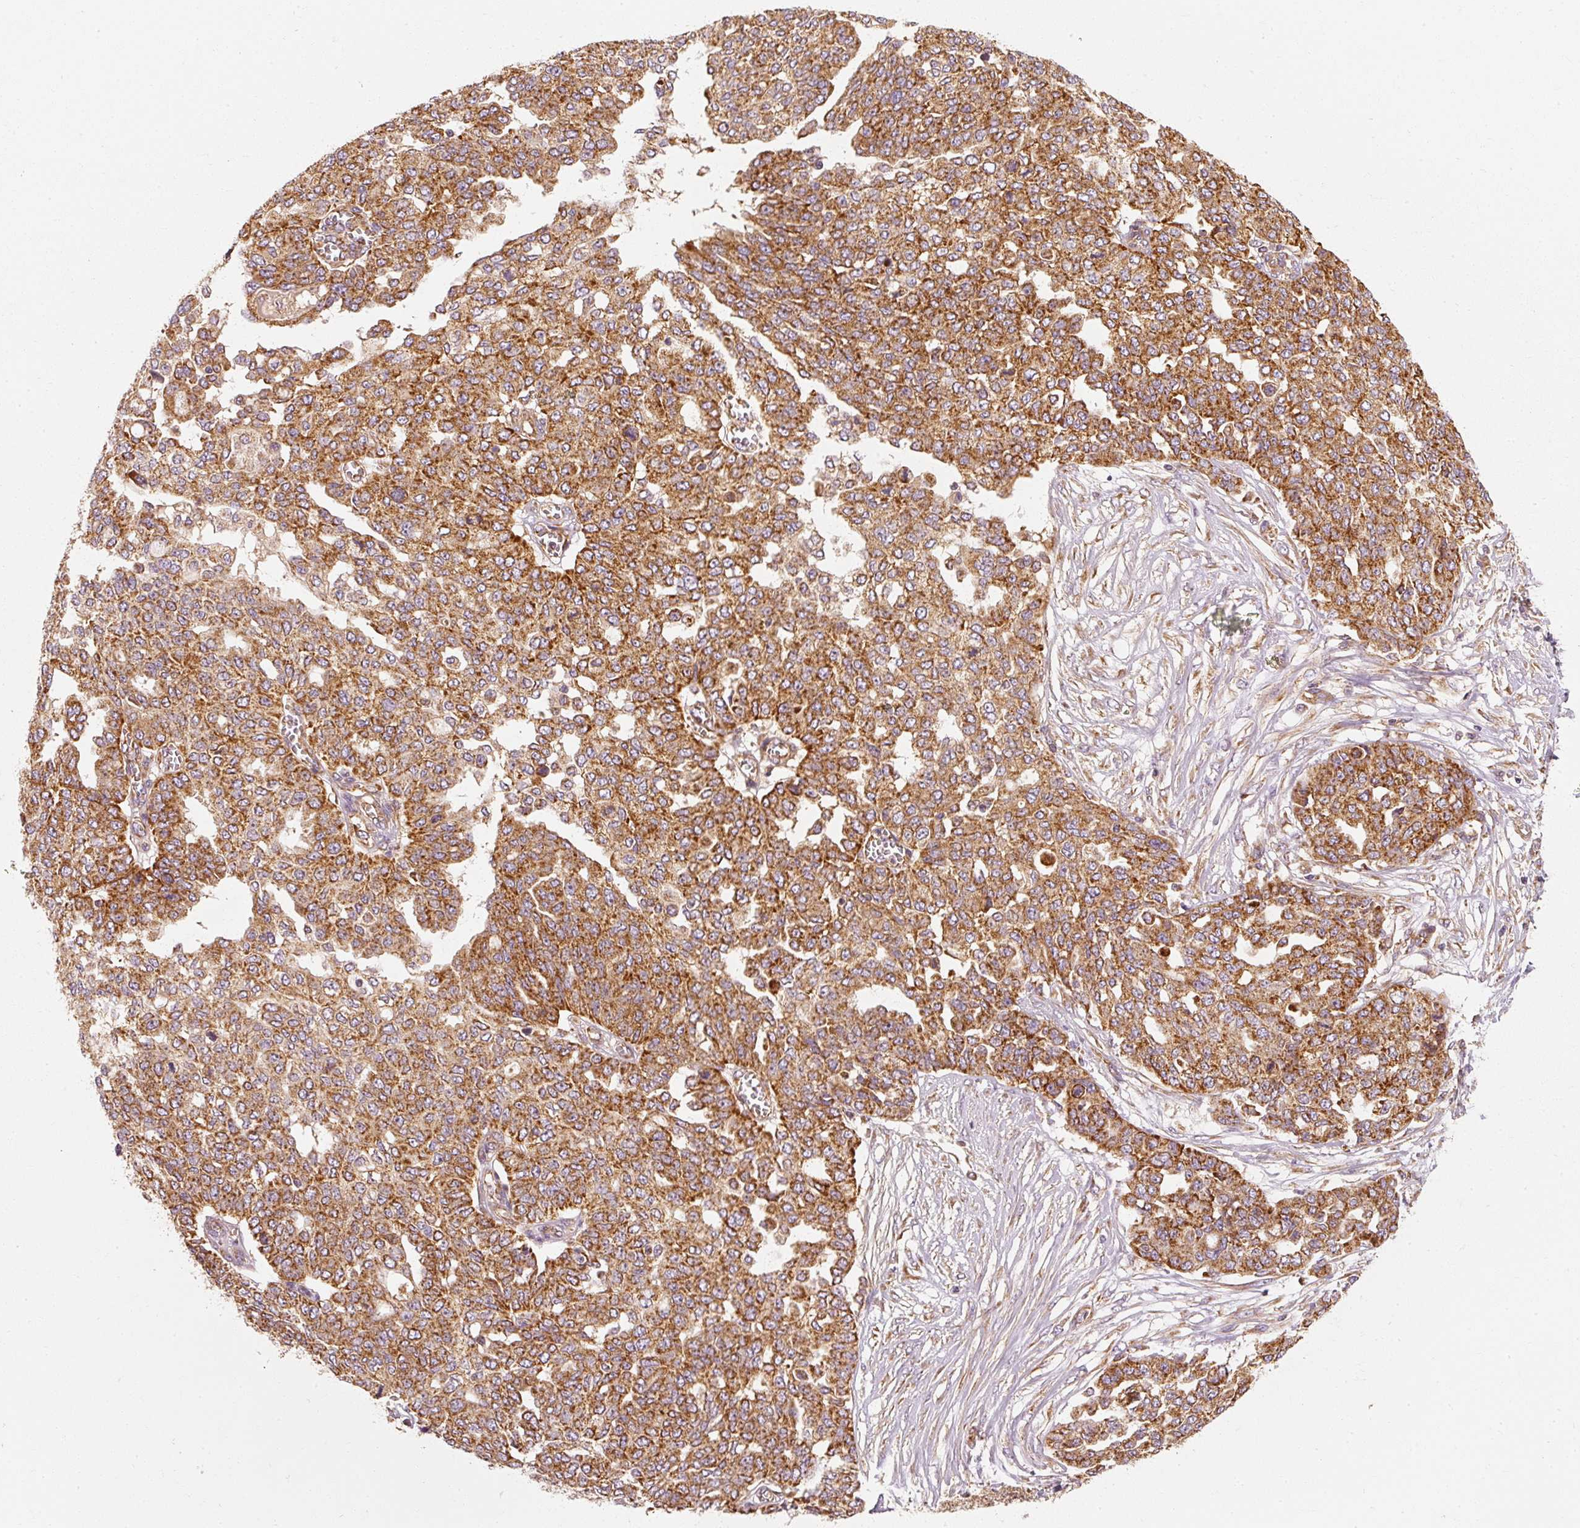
{"staining": {"intensity": "strong", "quantity": ">75%", "location": "cytoplasmic/membranous"}, "tissue": "ovarian cancer", "cell_type": "Tumor cells", "image_type": "cancer", "snomed": [{"axis": "morphology", "description": "Cystadenocarcinoma, serous, NOS"}, {"axis": "topography", "description": "Soft tissue"}, {"axis": "topography", "description": "Ovary"}], "caption": "The micrograph demonstrates a brown stain indicating the presence of a protein in the cytoplasmic/membranous of tumor cells in serous cystadenocarcinoma (ovarian).", "gene": "TOMM40", "patient": {"sex": "female", "age": 57}}